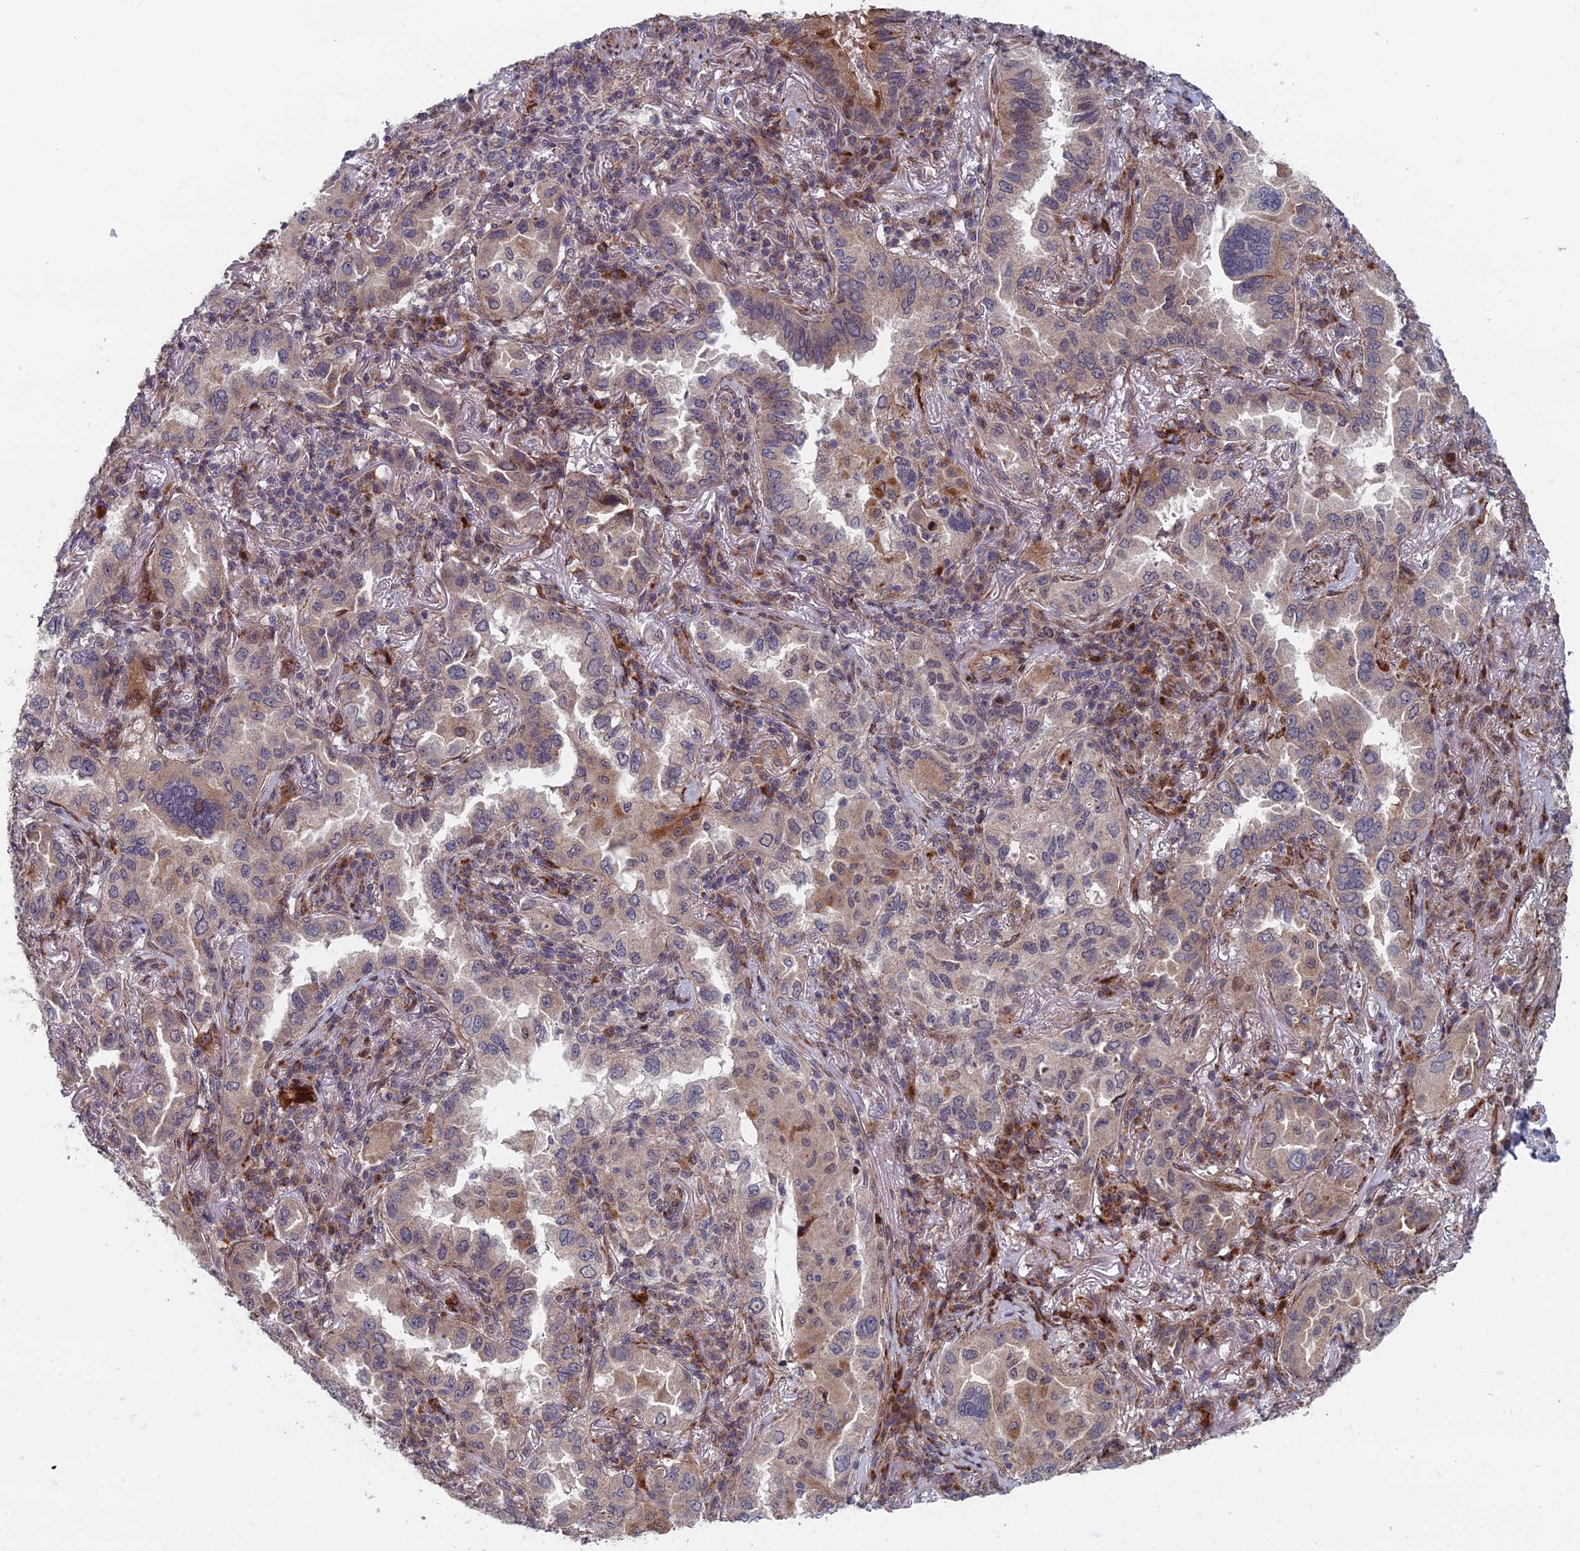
{"staining": {"intensity": "moderate", "quantity": "<25%", "location": "cytoplasmic/membranous"}, "tissue": "lung cancer", "cell_type": "Tumor cells", "image_type": "cancer", "snomed": [{"axis": "morphology", "description": "Adenocarcinoma, NOS"}, {"axis": "topography", "description": "Lung"}], "caption": "Brown immunohistochemical staining in human adenocarcinoma (lung) exhibits moderate cytoplasmic/membranous staining in approximately <25% of tumor cells.", "gene": "GTF2IRD1", "patient": {"sex": "female", "age": 69}}